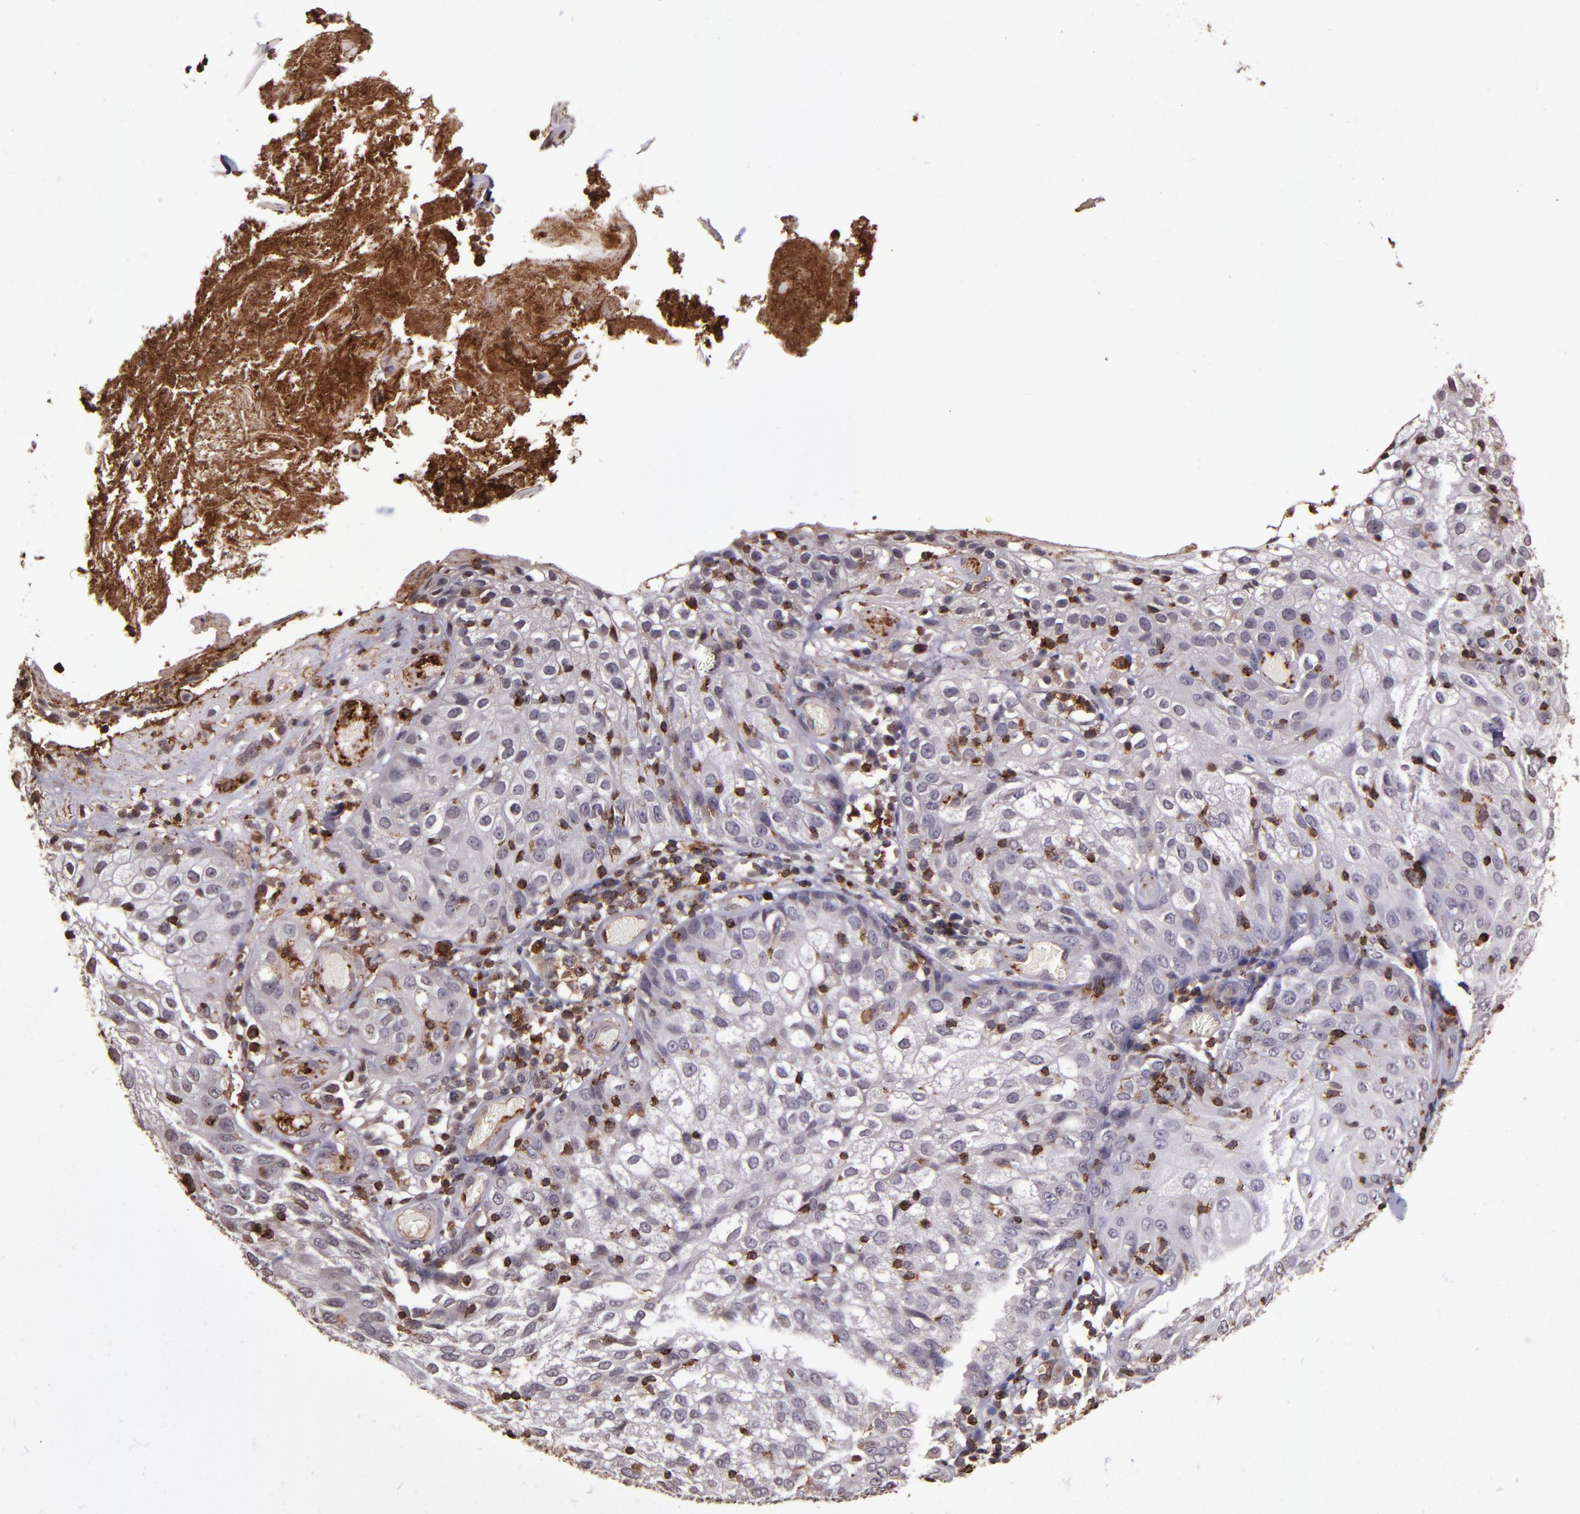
{"staining": {"intensity": "negative", "quantity": "none", "location": "none"}, "tissue": "skin cancer", "cell_type": "Tumor cells", "image_type": "cancer", "snomed": [{"axis": "morphology", "description": "Squamous cell carcinoma, NOS"}, {"axis": "topography", "description": "Skin"}], "caption": "Immunohistochemical staining of skin squamous cell carcinoma reveals no significant positivity in tumor cells.", "gene": "SLC2A3", "patient": {"sex": "male", "age": 65}}